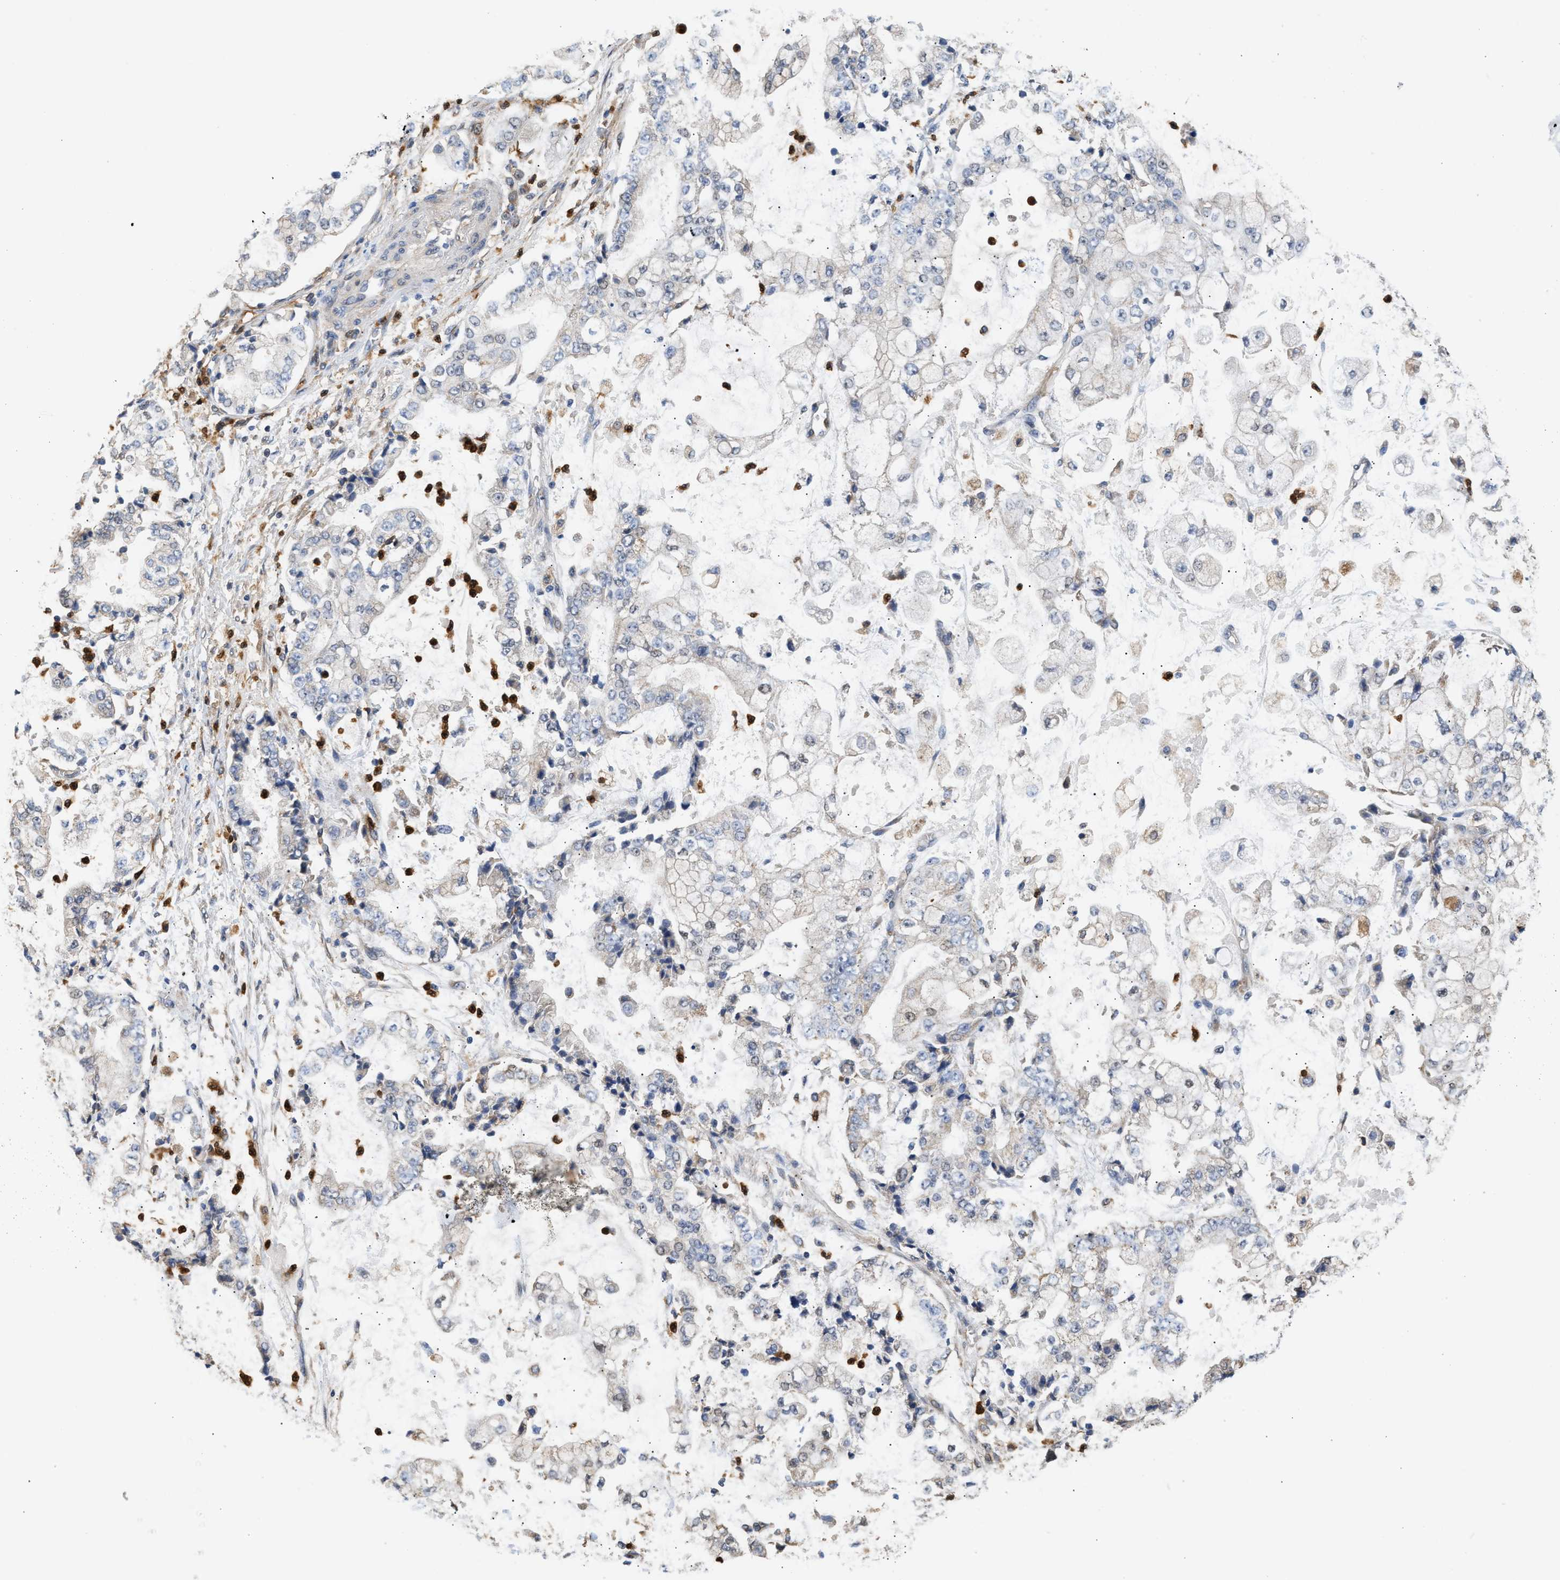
{"staining": {"intensity": "negative", "quantity": "none", "location": "none"}, "tissue": "stomach cancer", "cell_type": "Tumor cells", "image_type": "cancer", "snomed": [{"axis": "morphology", "description": "Adenocarcinoma, NOS"}, {"axis": "topography", "description": "Stomach"}], "caption": "Immunohistochemical staining of adenocarcinoma (stomach) demonstrates no significant expression in tumor cells.", "gene": "RAB31", "patient": {"sex": "male", "age": 76}}